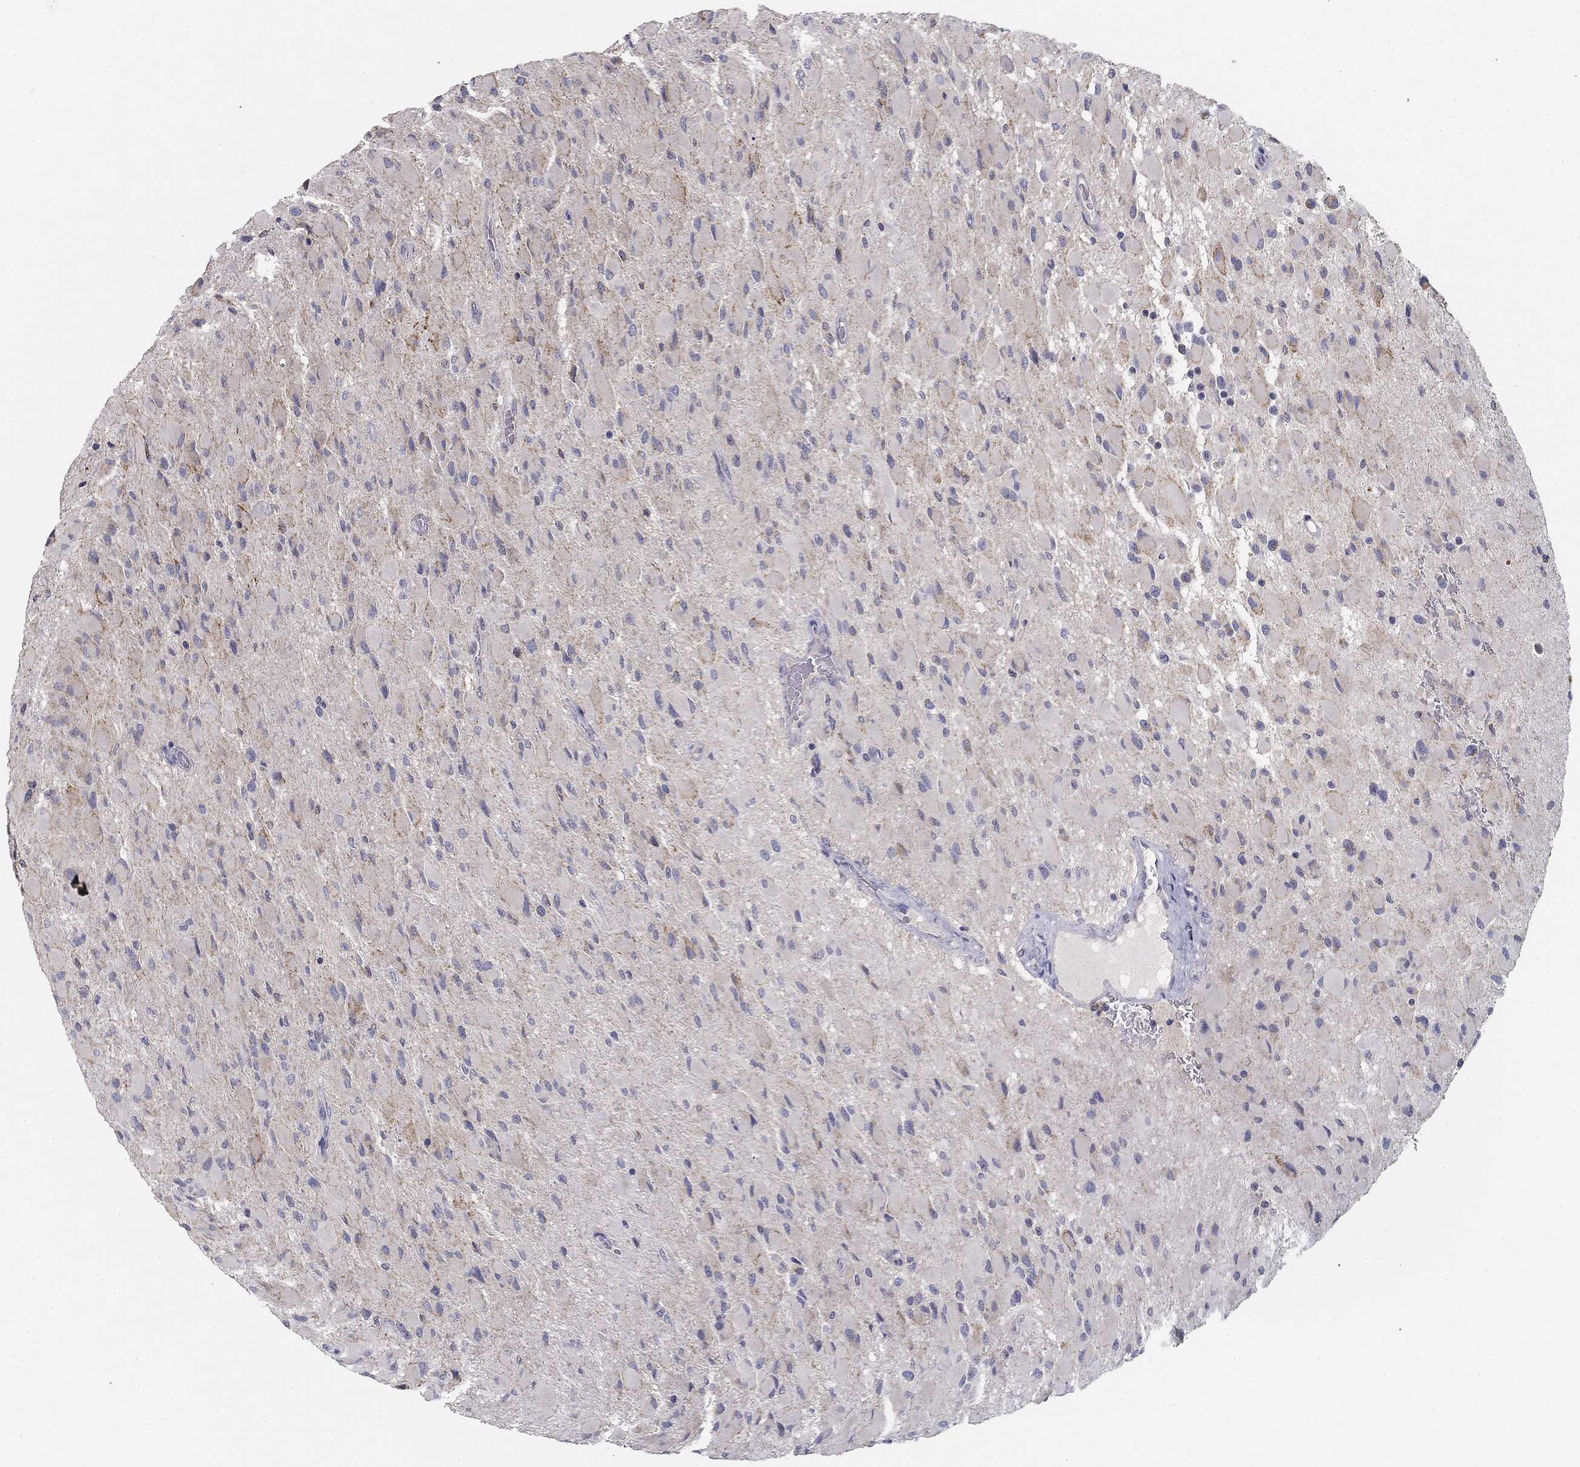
{"staining": {"intensity": "negative", "quantity": "none", "location": "none"}, "tissue": "glioma", "cell_type": "Tumor cells", "image_type": "cancer", "snomed": [{"axis": "morphology", "description": "Glioma, malignant, High grade"}, {"axis": "topography", "description": "Cerebral cortex"}], "caption": "IHC micrograph of human malignant glioma (high-grade) stained for a protein (brown), which demonstrates no expression in tumor cells.", "gene": "SLC2A9", "patient": {"sex": "female", "age": 36}}